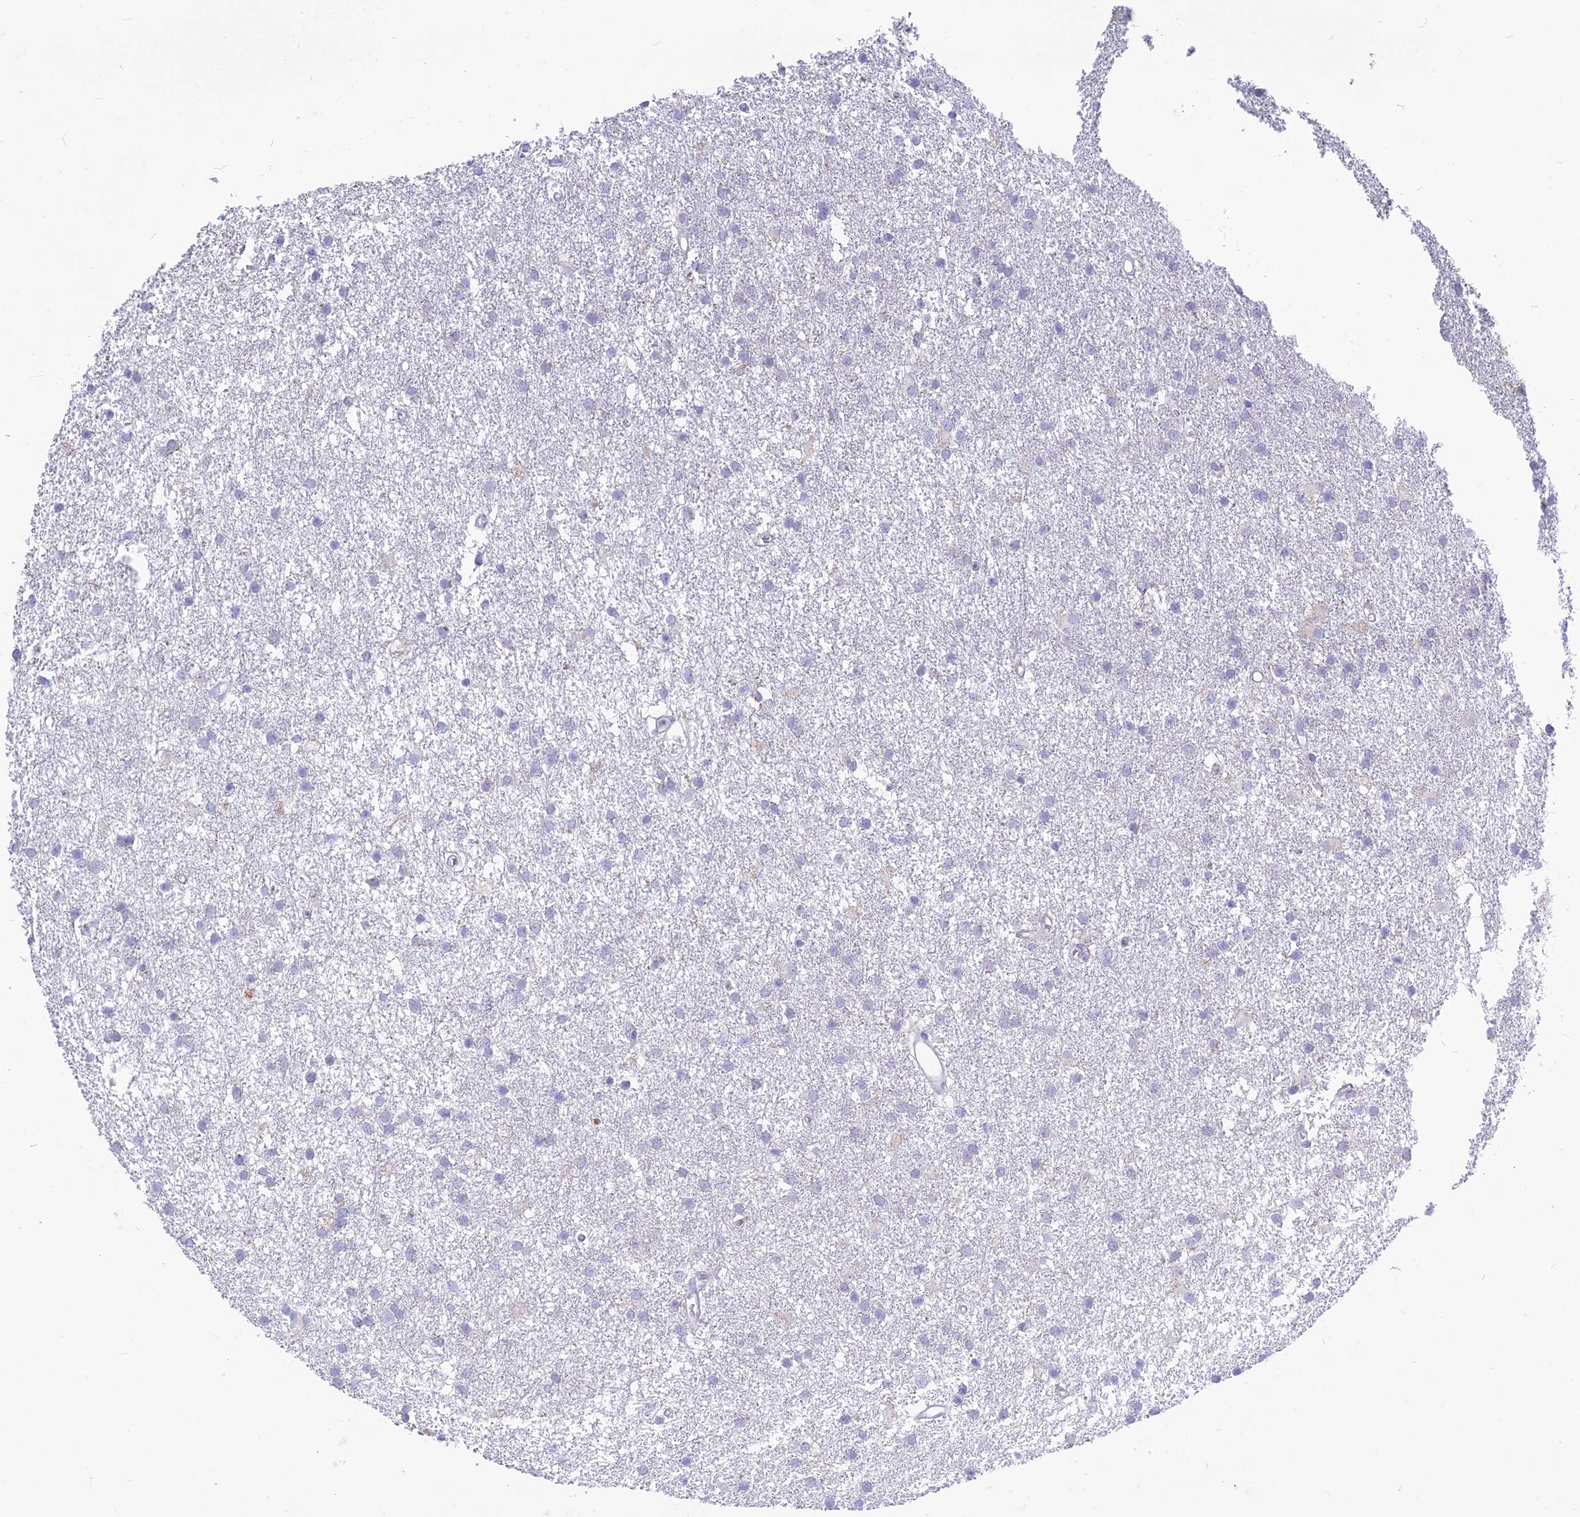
{"staining": {"intensity": "negative", "quantity": "none", "location": "none"}, "tissue": "glioma", "cell_type": "Tumor cells", "image_type": "cancer", "snomed": [{"axis": "morphology", "description": "Glioma, malignant, High grade"}, {"axis": "topography", "description": "Brain"}], "caption": "IHC image of human high-grade glioma (malignant) stained for a protein (brown), which shows no expression in tumor cells.", "gene": "SNTN", "patient": {"sex": "male", "age": 77}}